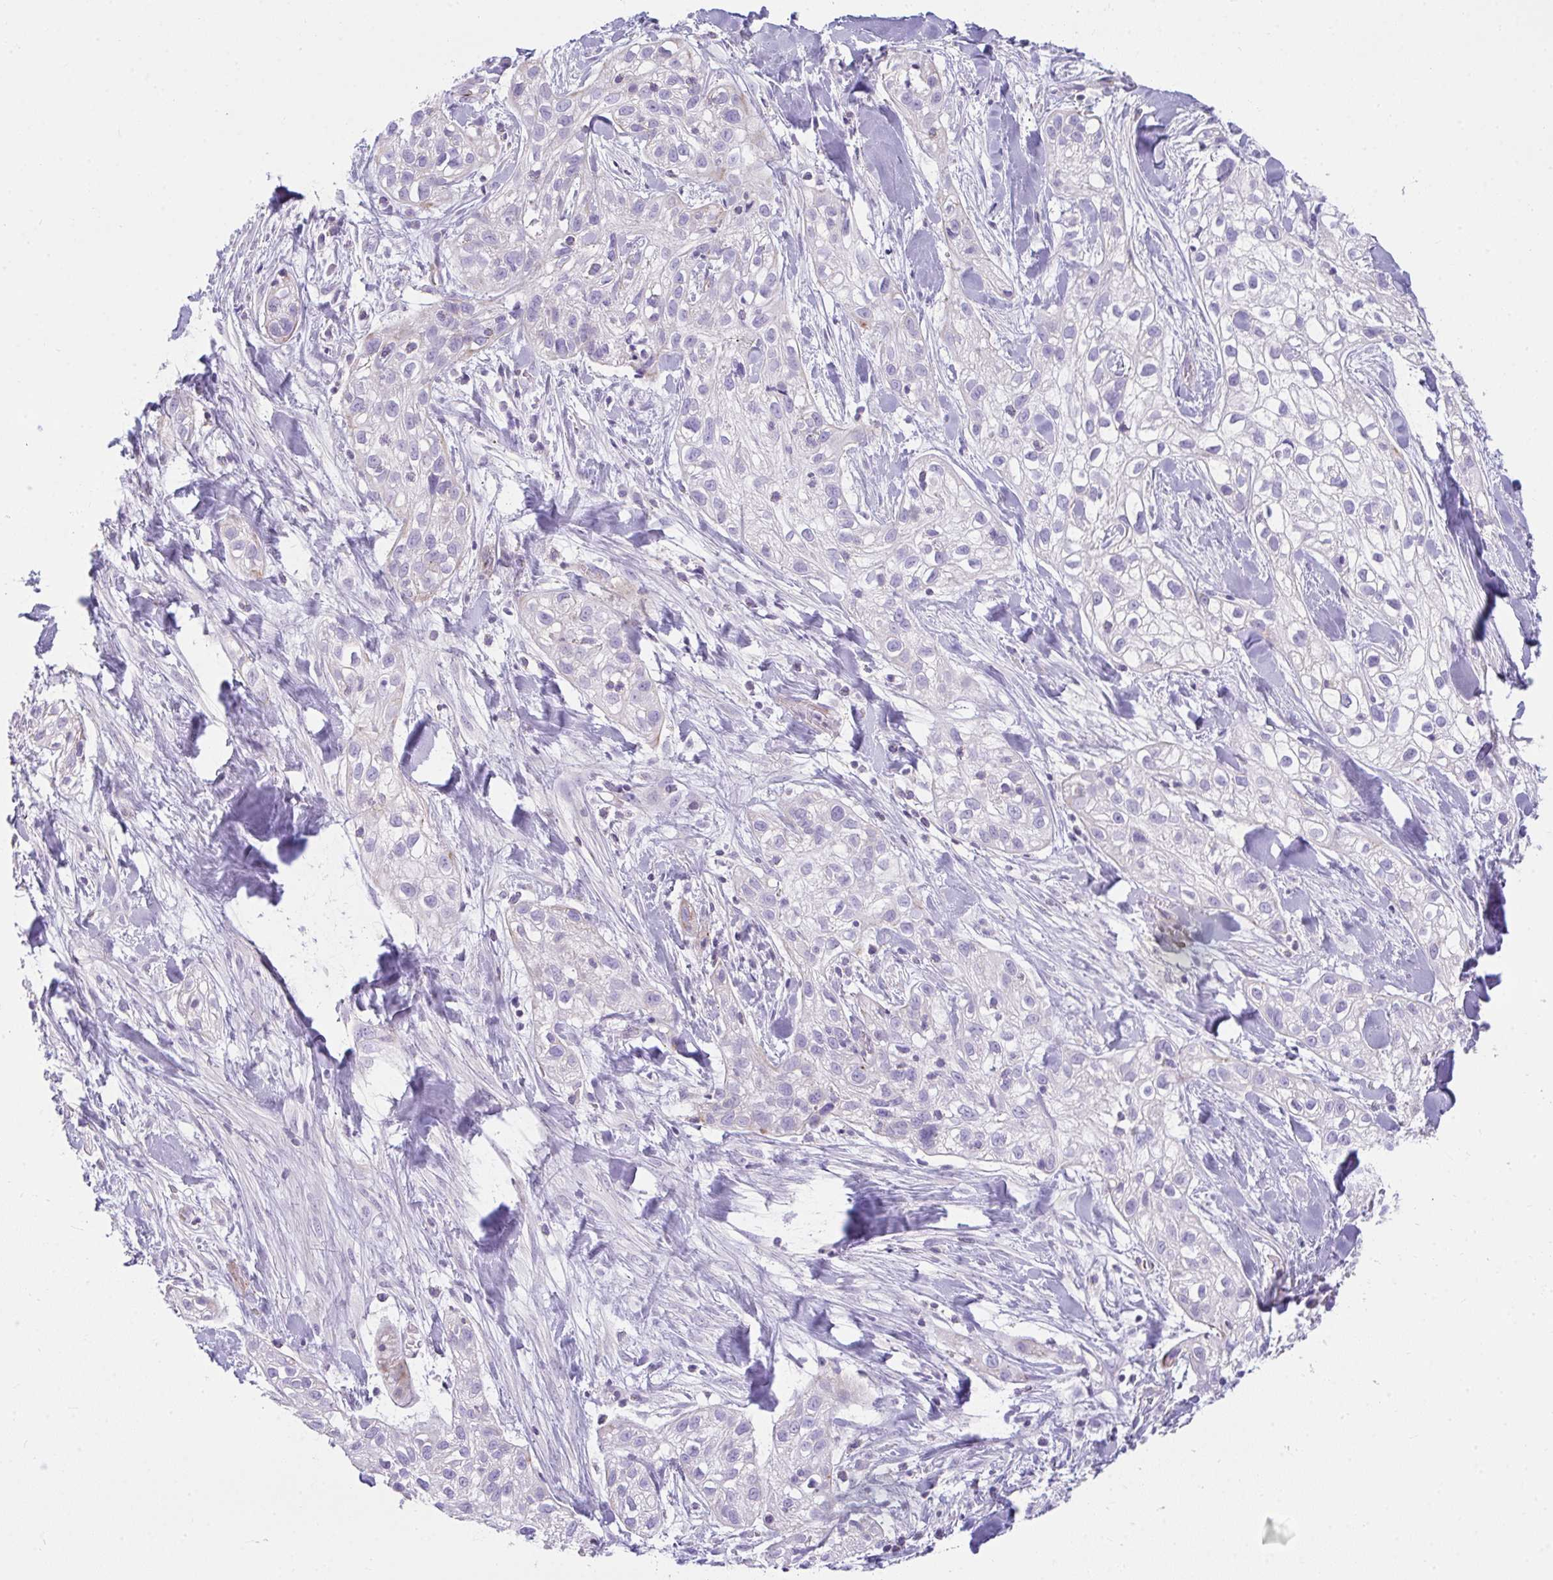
{"staining": {"intensity": "negative", "quantity": "none", "location": "none"}, "tissue": "skin cancer", "cell_type": "Tumor cells", "image_type": "cancer", "snomed": [{"axis": "morphology", "description": "Squamous cell carcinoma, NOS"}, {"axis": "topography", "description": "Skin"}], "caption": "Immunohistochemistry (IHC) image of skin cancer (squamous cell carcinoma) stained for a protein (brown), which shows no staining in tumor cells.", "gene": "CDRT15", "patient": {"sex": "male", "age": 82}}